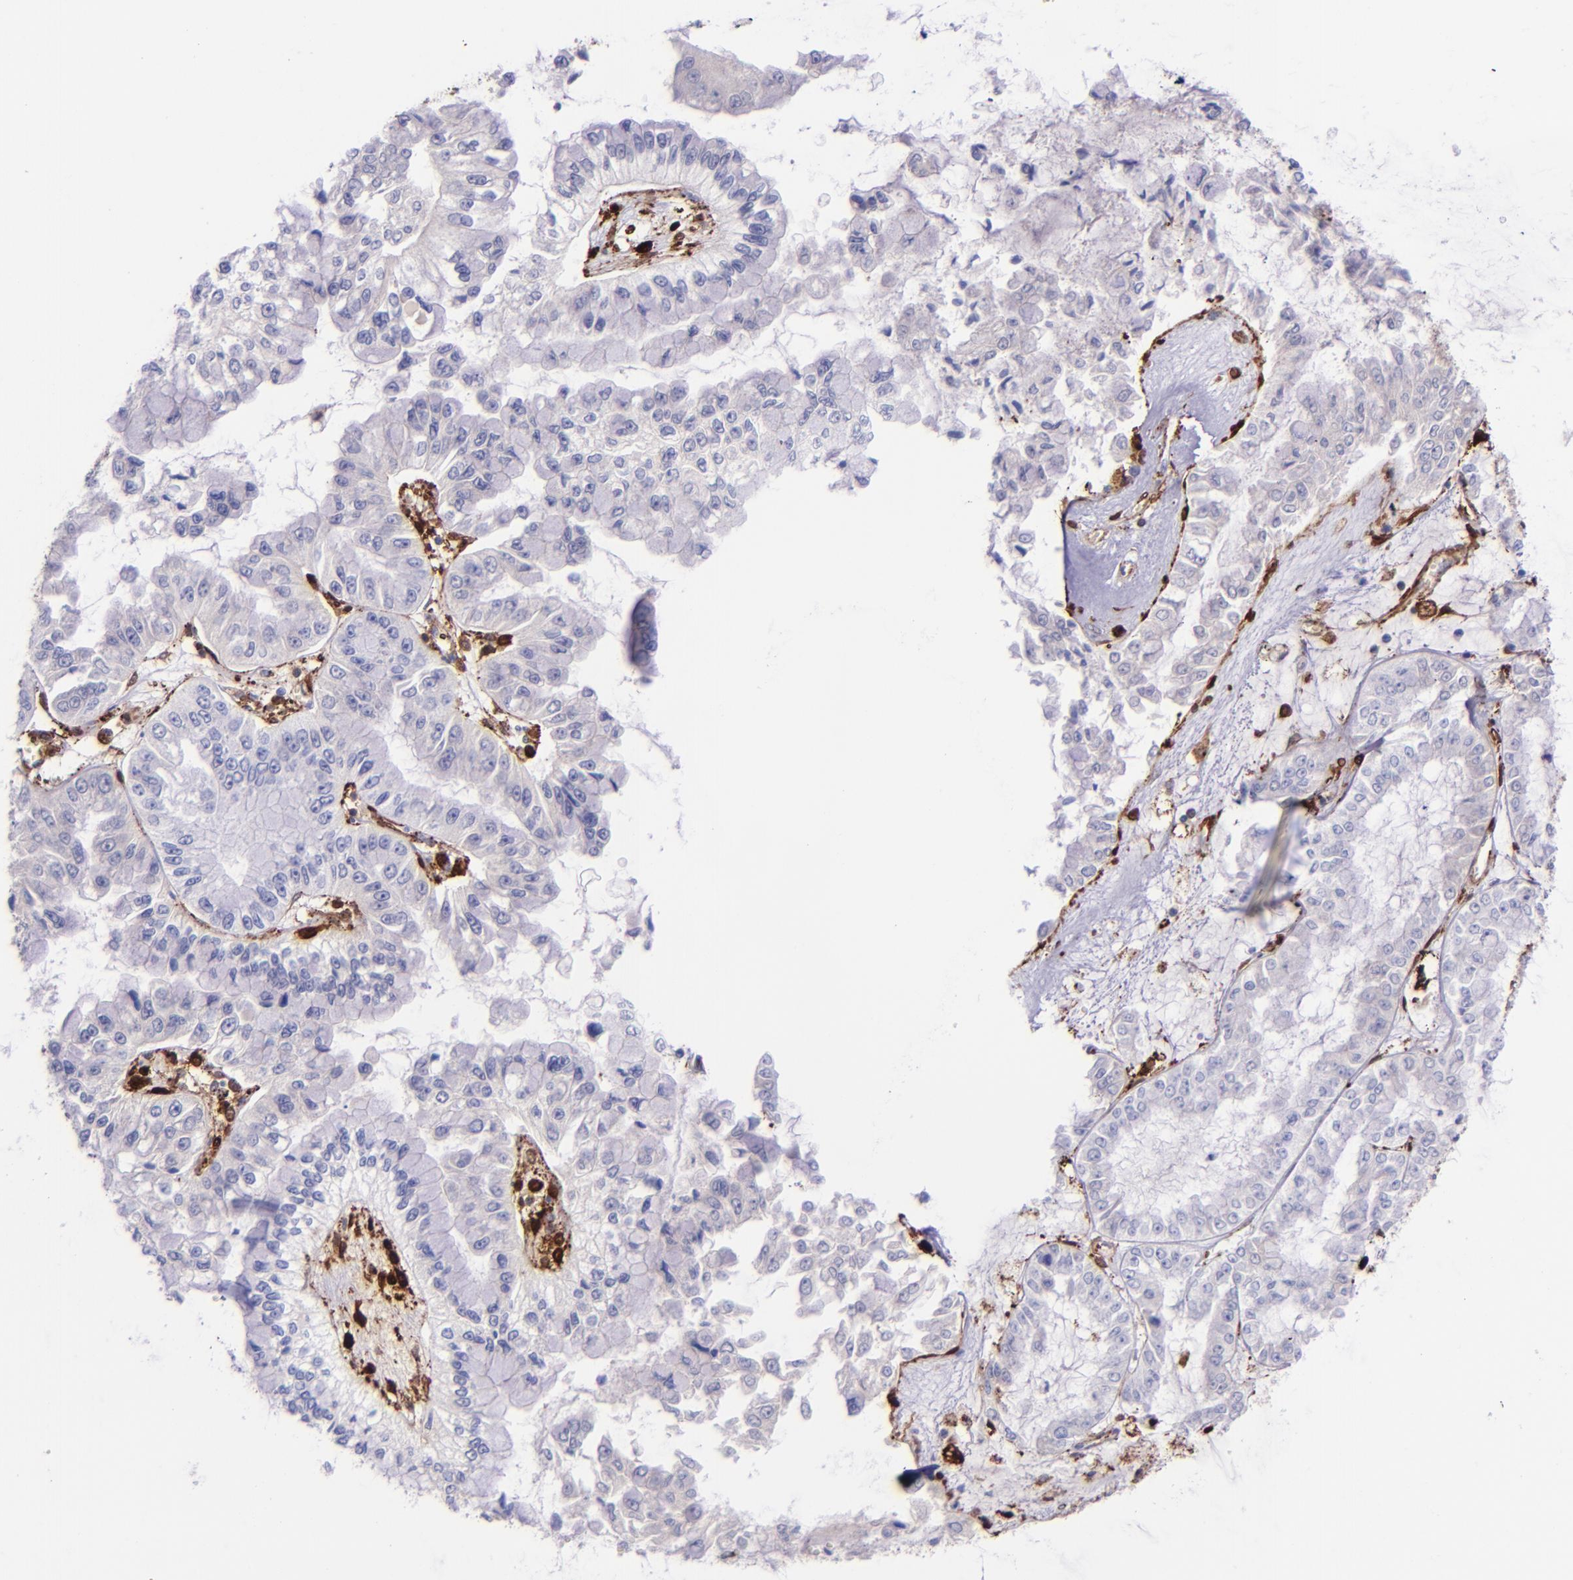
{"staining": {"intensity": "negative", "quantity": "none", "location": "none"}, "tissue": "liver cancer", "cell_type": "Tumor cells", "image_type": "cancer", "snomed": [{"axis": "morphology", "description": "Cholangiocarcinoma"}, {"axis": "topography", "description": "Liver"}], "caption": "There is no significant positivity in tumor cells of liver cholangiocarcinoma. (IHC, brightfield microscopy, high magnification).", "gene": "LGALS1", "patient": {"sex": "female", "age": 79}}